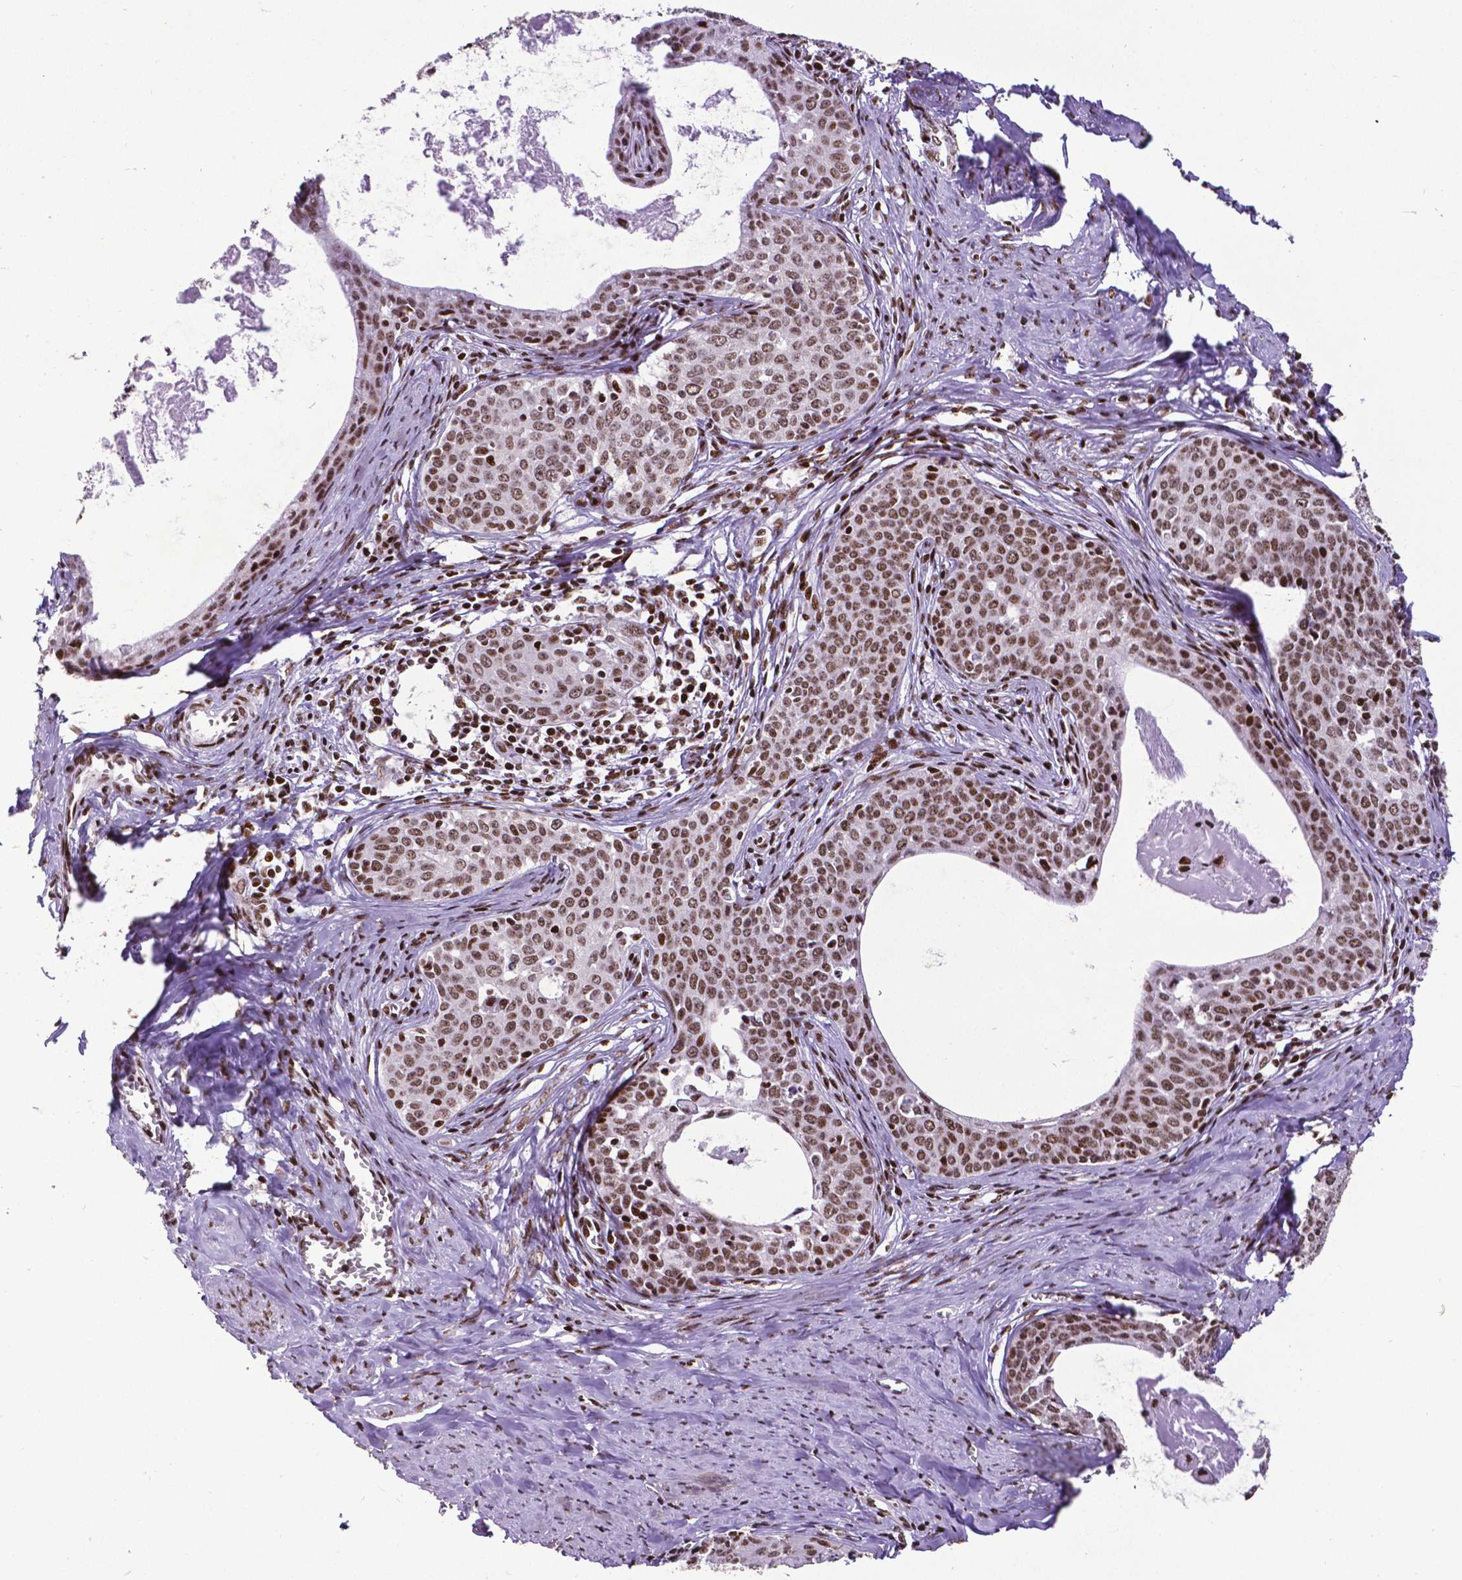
{"staining": {"intensity": "moderate", "quantity": ">75%", "location": "nuclear"}, "tissue": "cervical cancer", "cell_type": "Tumor cells", "image_type": "cancer", "snomed": [{"axis": "morphology", "description": "Squamous cell carcinoma, NOS"}, {"axis": "morphology", "description": "Adenocarcinoma, NOS"}, {"axis": "topography", "description": "Cervix"}], "caption": "DAB (3,3'-diaminobenzidine) immunohistochemical staining of human cervical squamous cell carcinoma displays moderate nuclear protein positivity in approximately >75% of tumor cells. The staining is performed using DAB (3,3'-diaminobenzidine) brown chromogen to label protein expression. The nuclei are counter-stained blue using hematoxylin.", "gene": "CTCF", "patient": {"sex": "female", "age": 52}}